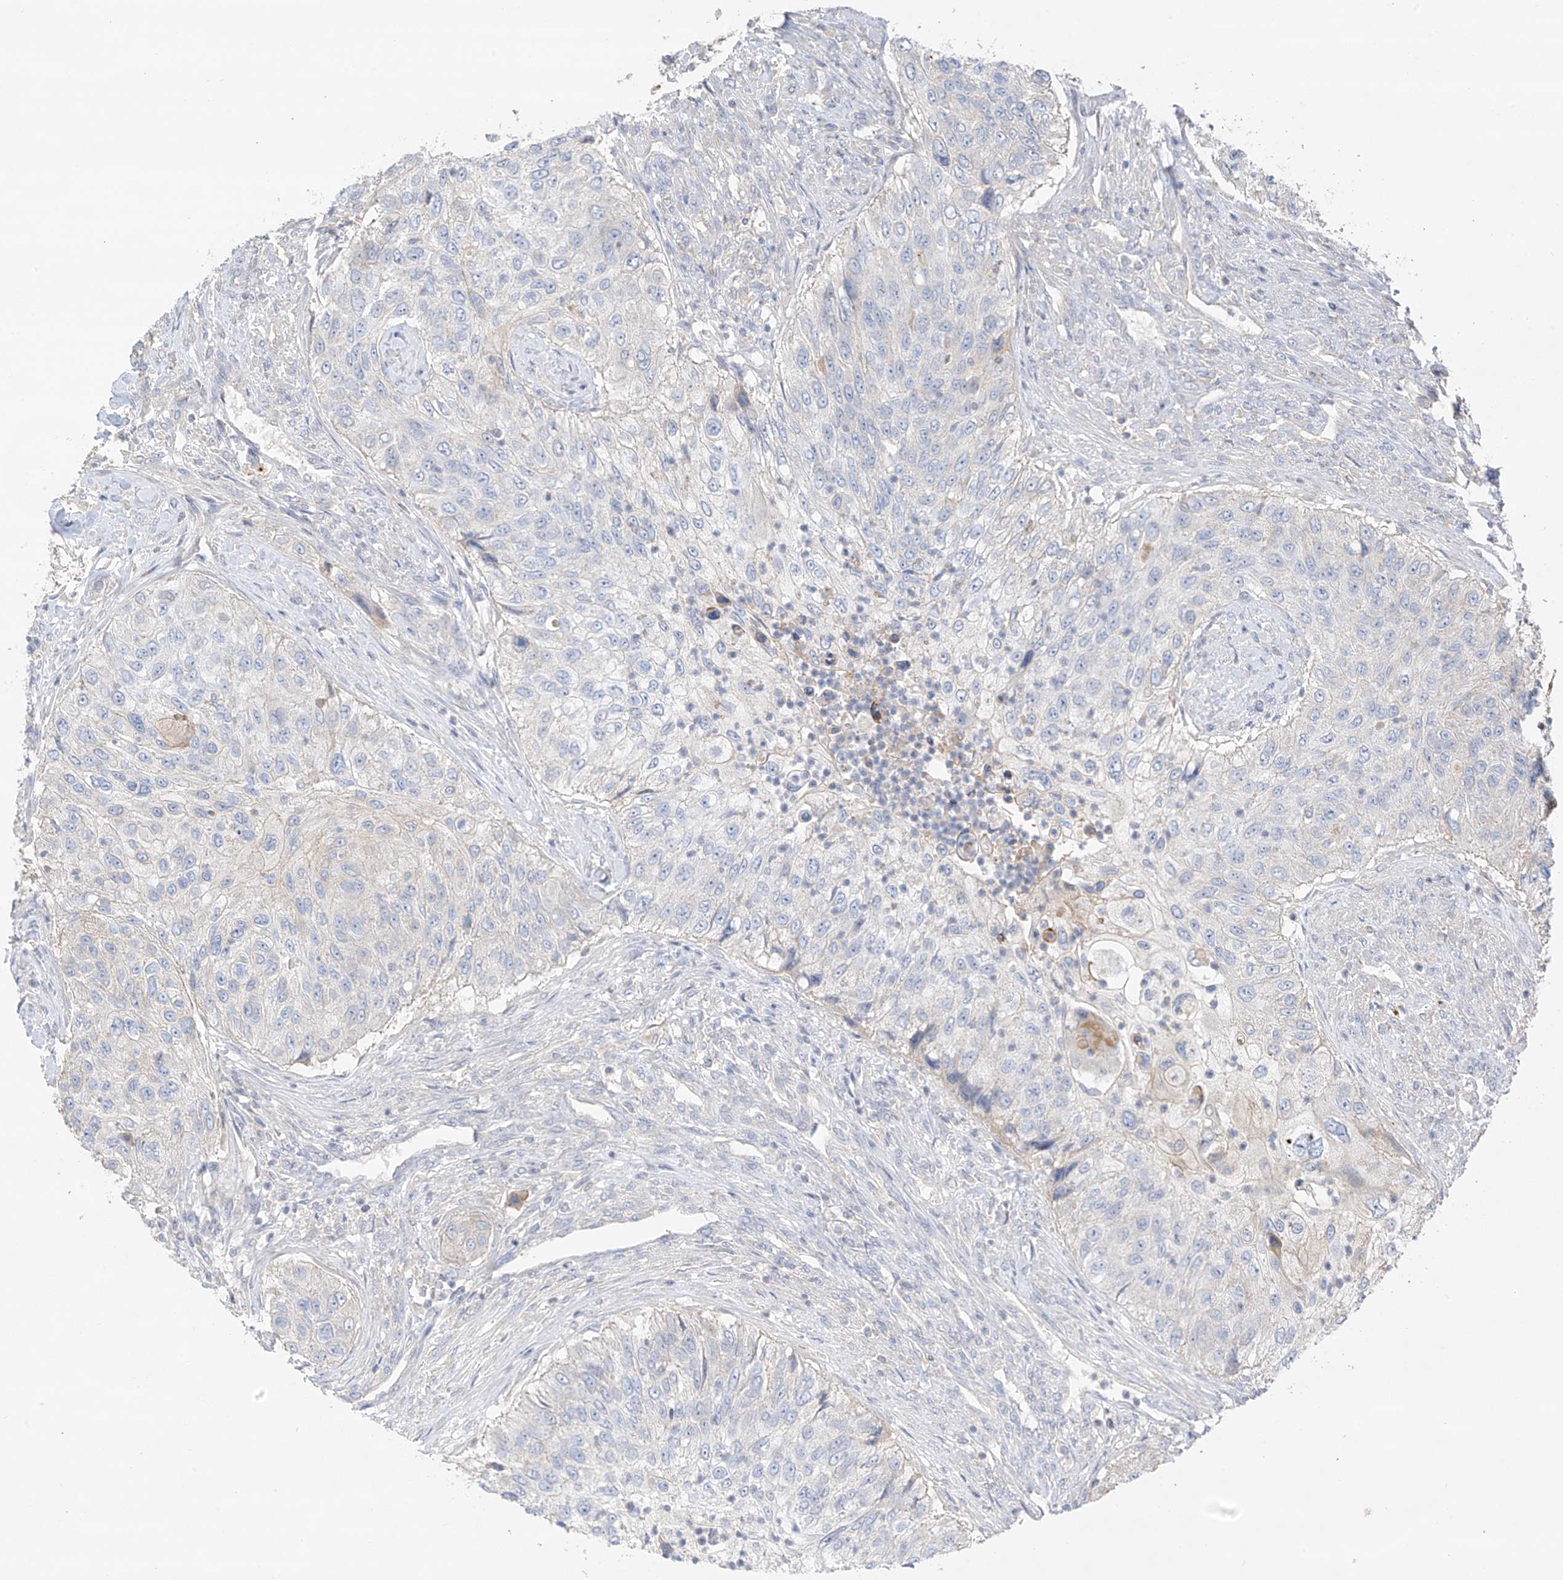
{"staining": {"intensity": "negative", "quantity": "none", "location": "none"}, "tissue": "urothelial cancer", "cell_type": "Tumor cells", "image_type": "cancer", "snomed": [{"axis": "morphology", "description": "Urothelial carcinoma, High grade"}, {"axis": "topography", "description": "Urinary bladder"}], "caption": "Tumor cells show no significant positivity in urothelial cancer.", "gene": "CAPN13", "patient": {"sex": "female", "age": 60}}